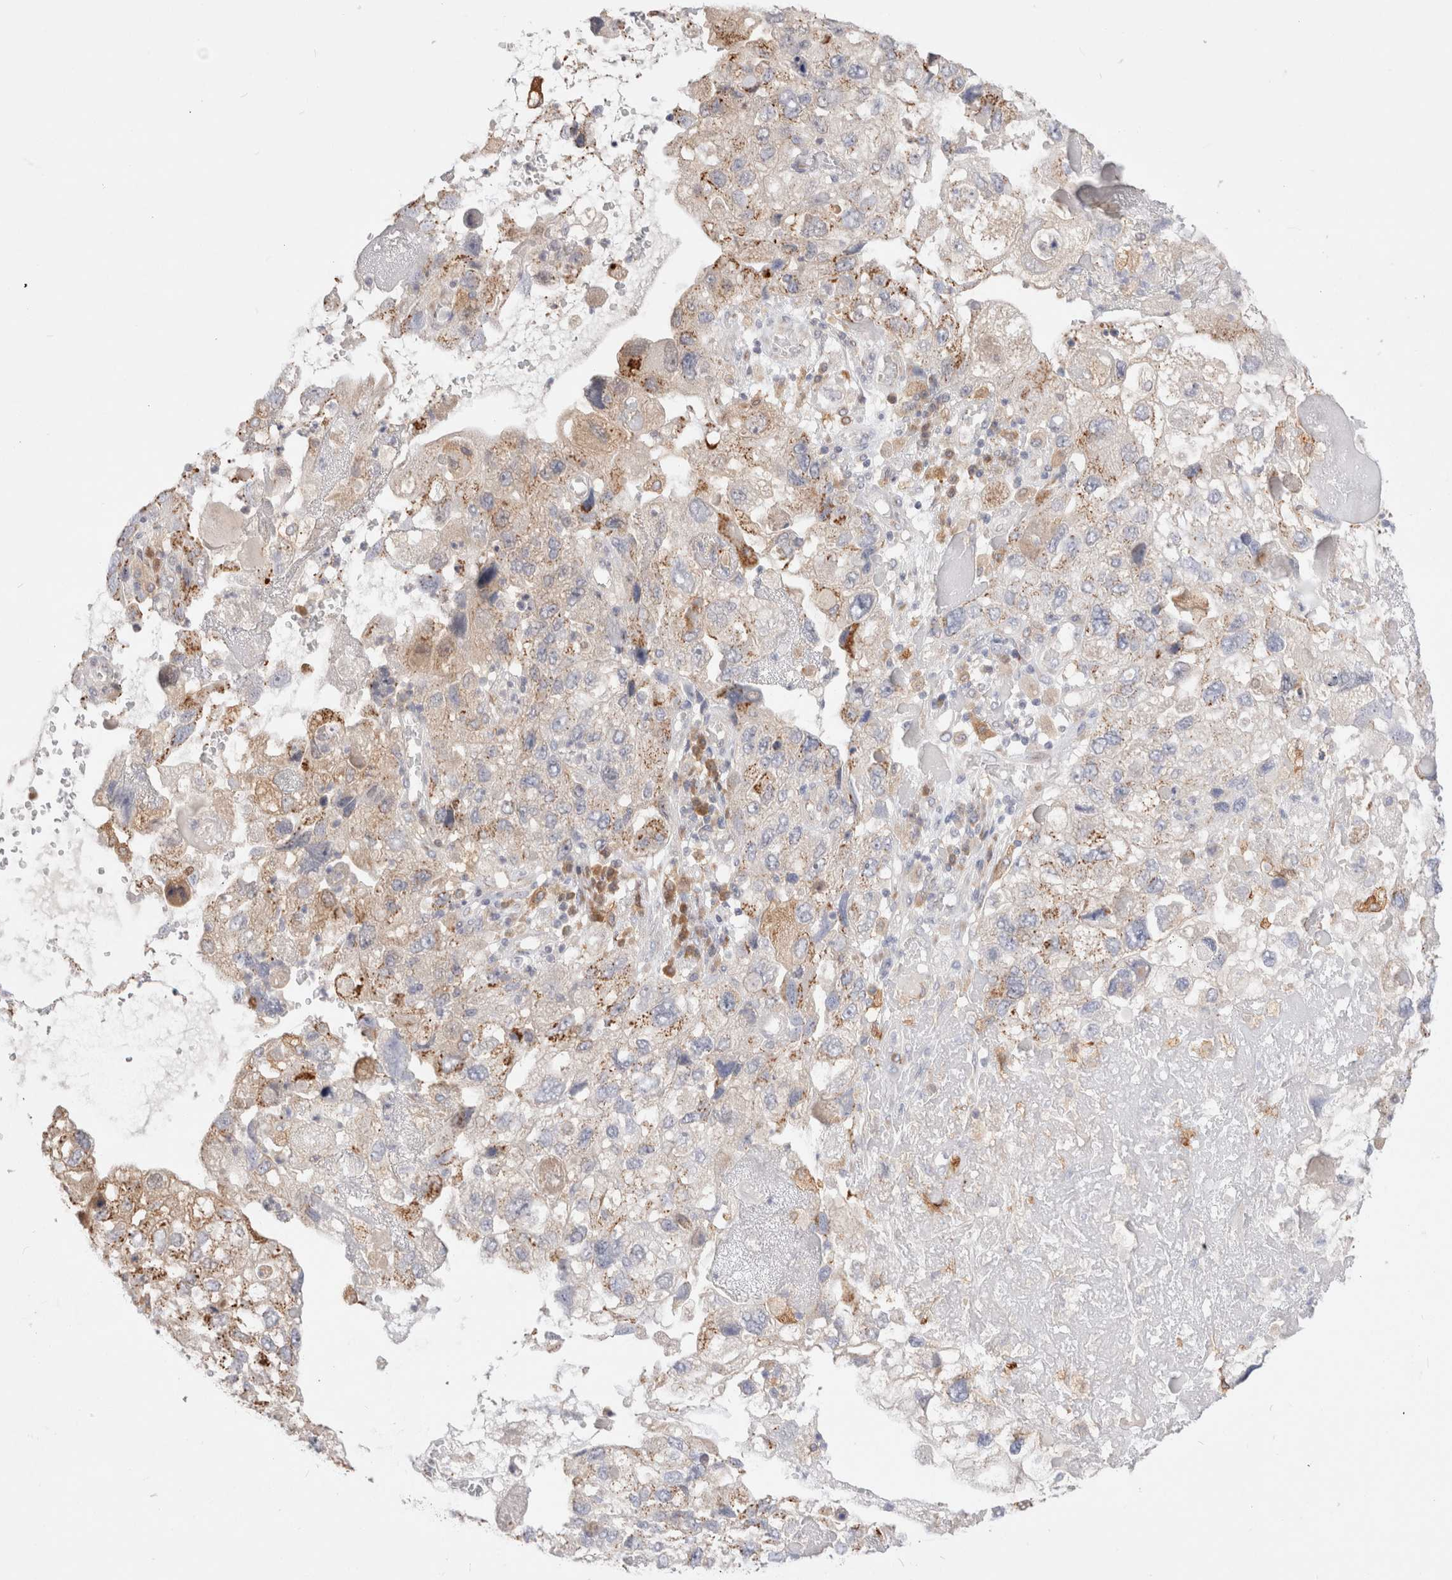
{"staining": {"intensity": "moderate", "quantity": "<25%", "location": "cytoplasmic/membranous"}, "tissue": "endometrial cancer", "cell_type": "Tumor cells", "image_type": "cancer", "snomed": [{"axis": "morphology", "description": "Adenocarcinoma, NOS"}, {"axis": "topography", "description": "Endometrium"}], "caption": "The photomicrograph shows immunohistochemical staining of endometrial adenocarcinoma. There is moderate cytoplasmic/membranous positivity is appreciated in approximately <25% of tumor cells.", "gene": "EFCAB13", "patient": {"sex": "female", "age": 49}}